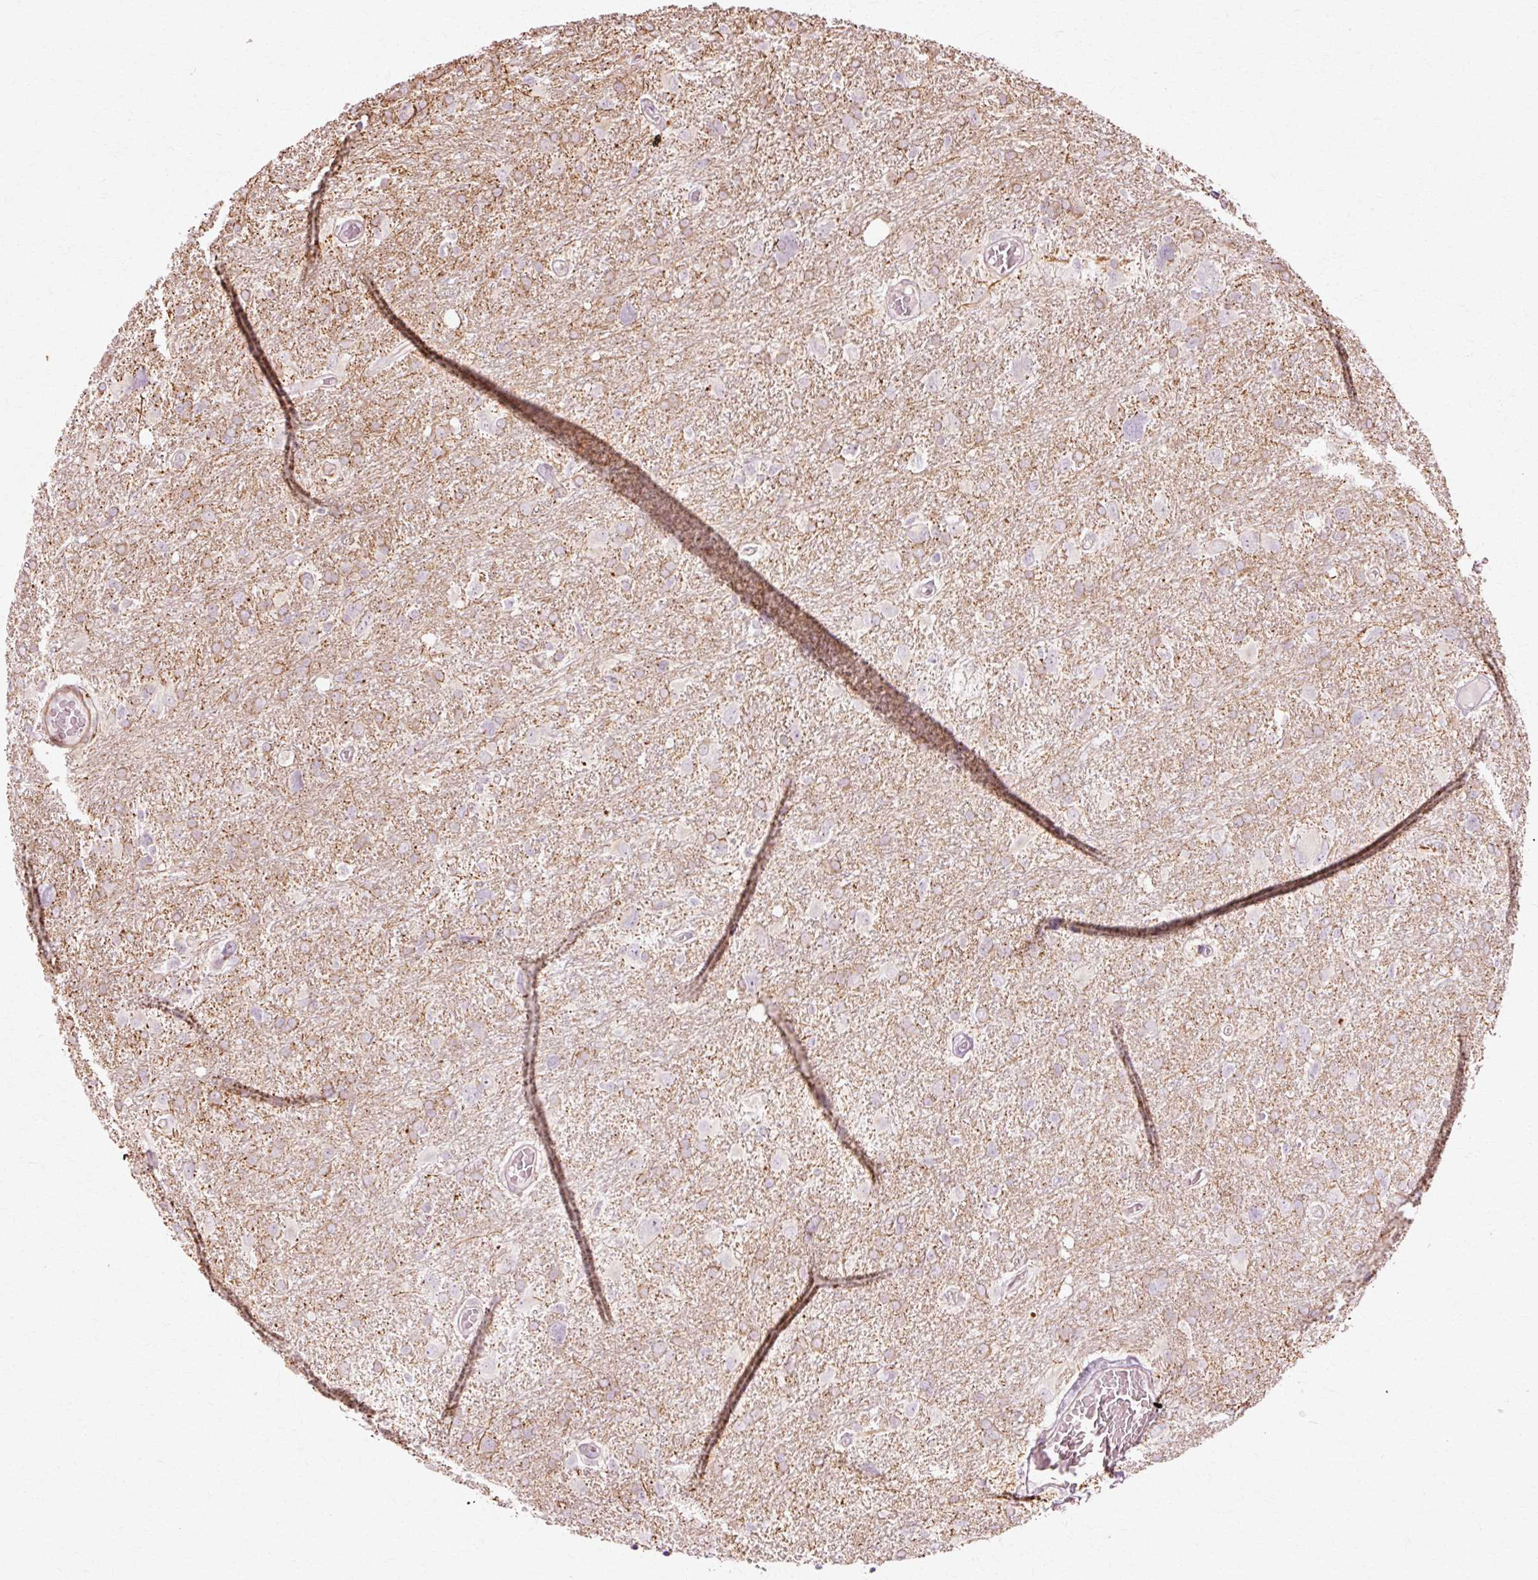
{"staining": {"intensity": "negative", "quantity": "none", "location": "none"}, "tissue": "glioma", "cell_type": "Tumor cells", "image_type": "cancer", "snomed": [{"axis": "morphology", "description": "Glioma, malignant, High grade"}, {"axis": "topography", "description": "Brain"}], "caption": "Immunohistochemistry histopathology image of human high-grade glioma (malignant) stained for a protein (brown), which exhibits no staining in tumor cells.", "gene": "RGPD5", "patient": {"sex": "male", "age": 61}}